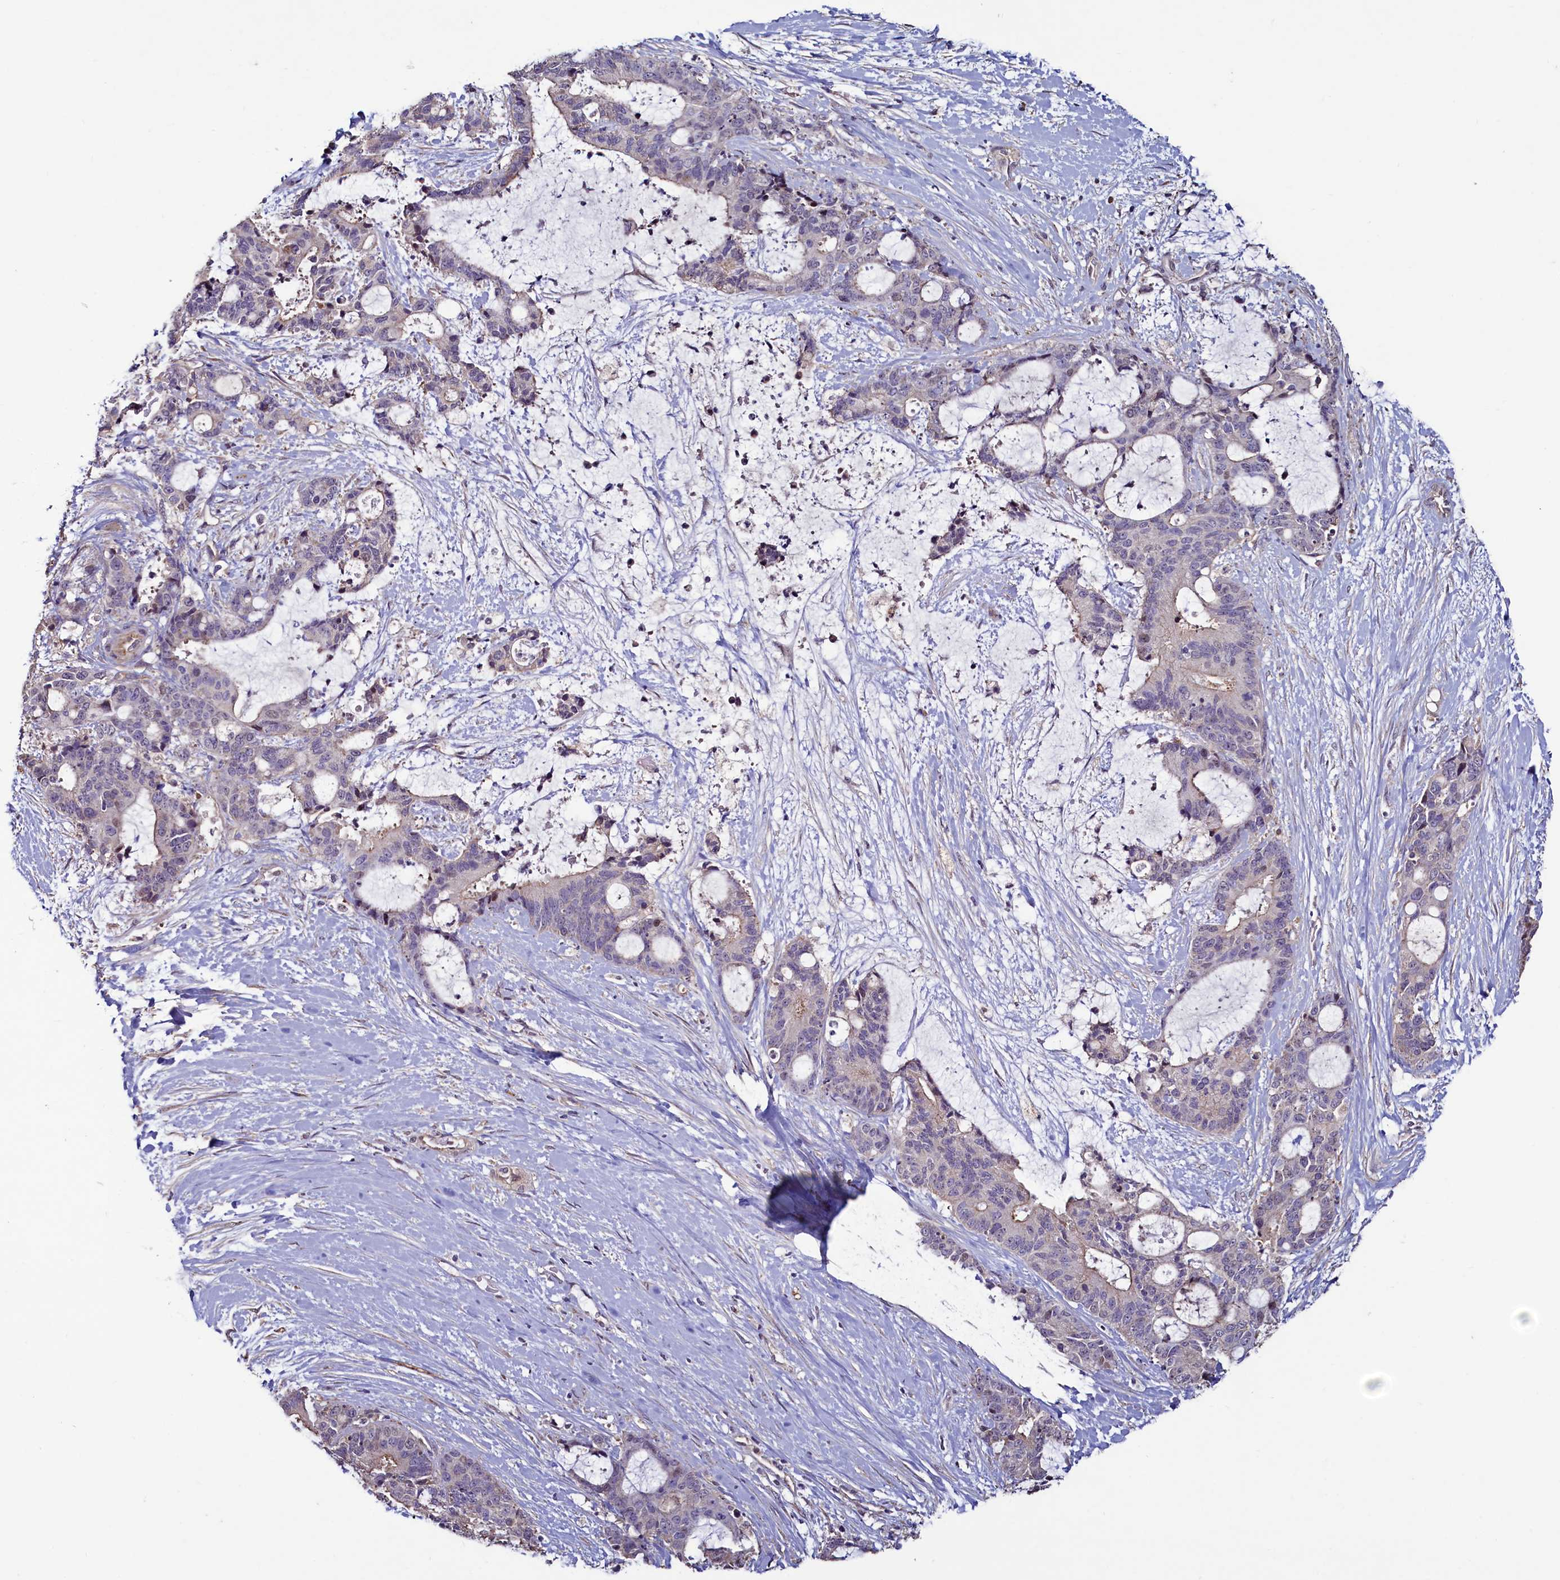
{"staining": {"intensity": "negative", "quantity": "none", "location": "none"}, "tissue": "liver cancer", "cell_type": "Tumor cells", "image_type": "cancer", "snomed": [{"axis": "morphology", "description": "Normal tissue, NOS"}, {"axis": "morphology", "description": "Cholangiocarcinoma"}, {"axis": "topography", "description": "Liver"}, {"axis": "topography", "description": "Peripheral nerve tissue"}], "caption": "Micrograph shows no protein staining in tumor cells of liver cancer (cholangiocarcinoma) tissue. (DAB (3,3'-diaminobenzidine) immunohistochemistry, high magnification).", "gene": "PALM", "patient": {"sex": "female", "age": 73}}